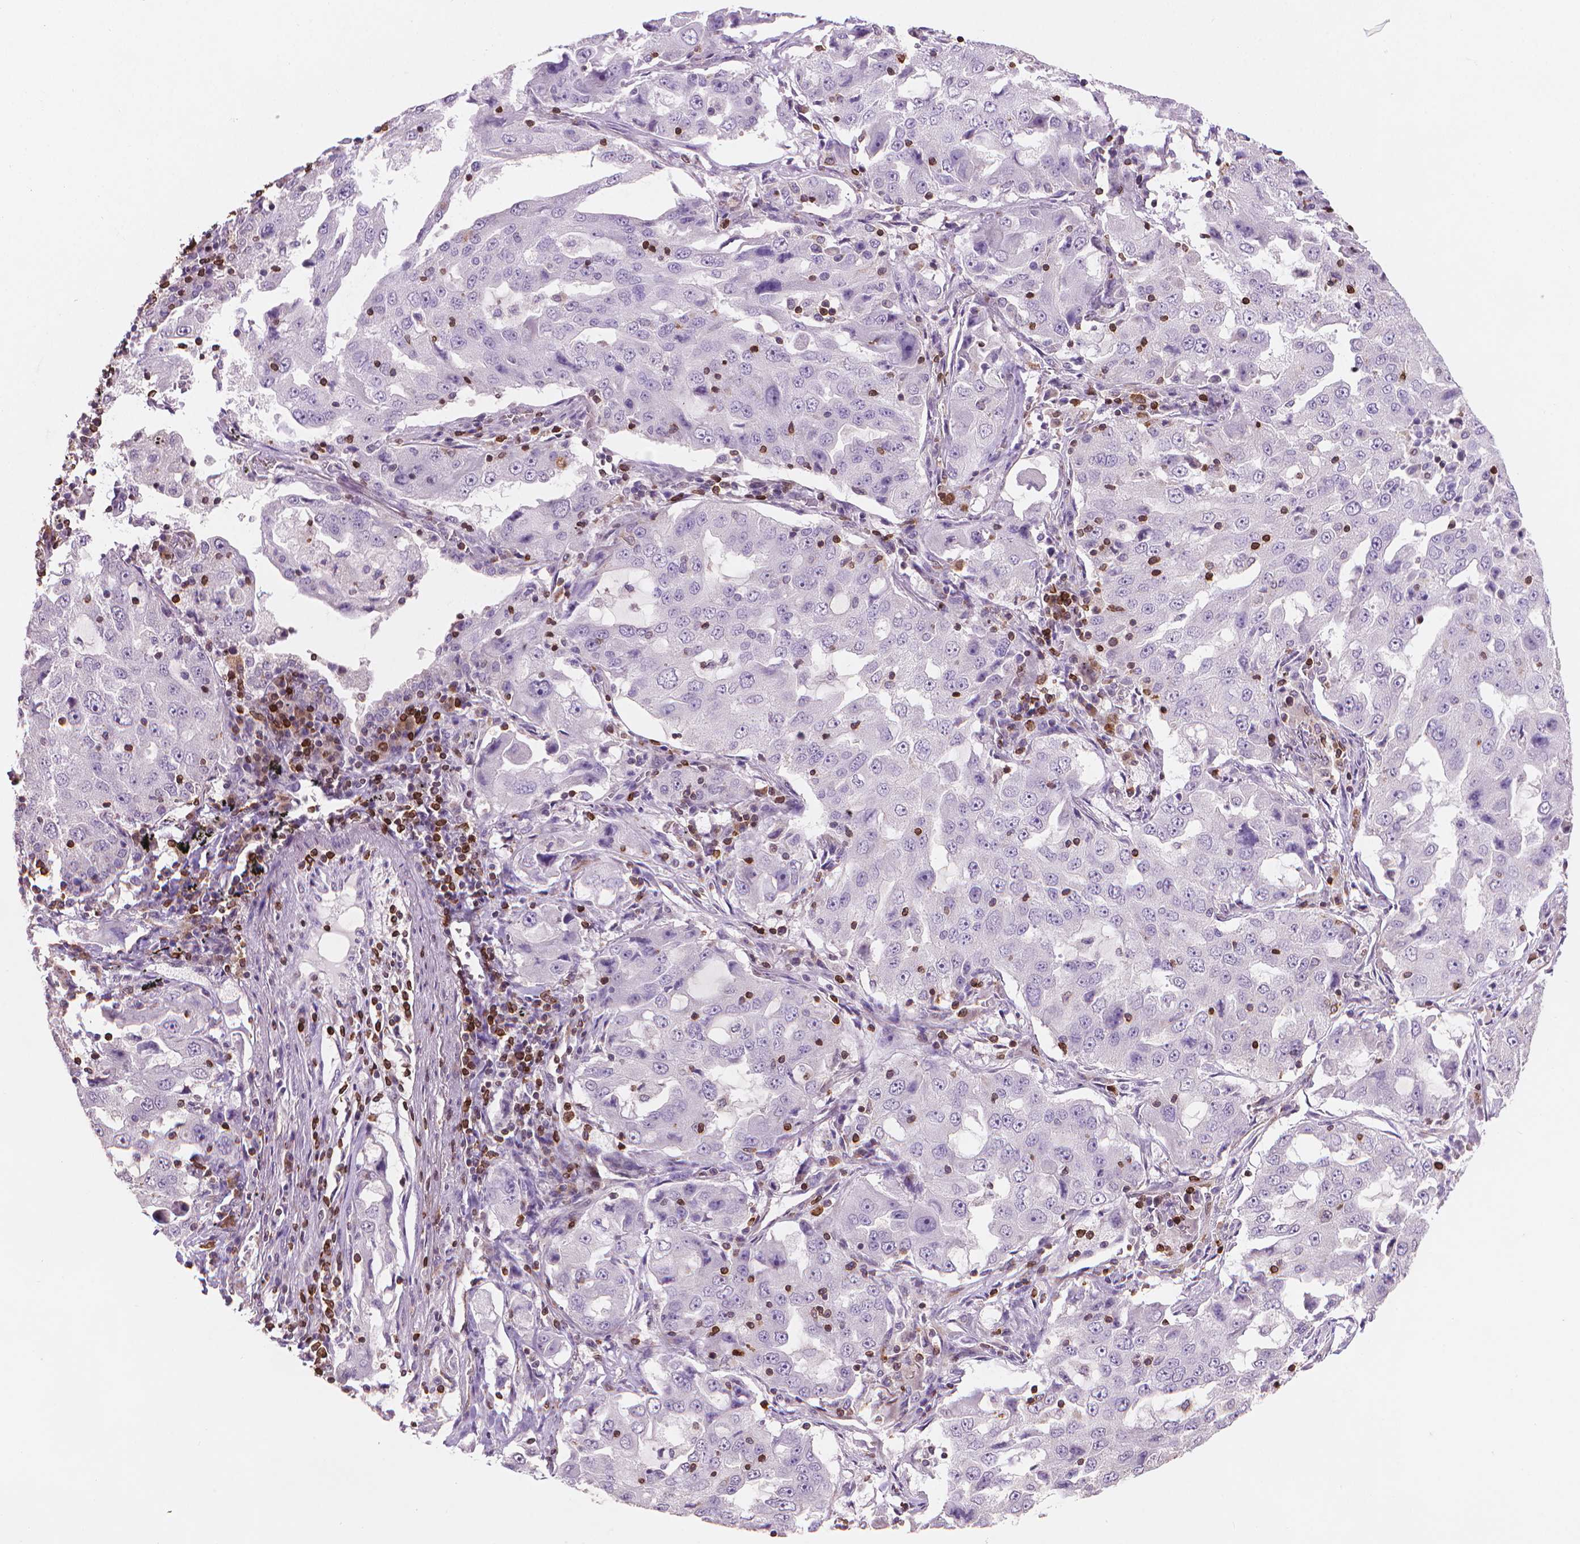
{"staining": {"intensity": "negative", "quantity": "none", "location": "none"}, "tissue": "lung cancer", "cell_type": "Tumor cells", "image_type": "cancer", "snomed": [{"axis": "morphology", "description": "Adenocarcinoma, NOS"}, {"axis": "topography", "description": "Lung"}], "caption": "DAB (3,3'-diaminobenzidine) immunohistochemical staining of adenocarcinoma (lung) demonstrates no significant expression in tumor cells. (Immunohistochemistry (ihc), brightfield microscopy, high magnification).", "gene": "BCL2", "patient": {"sex": "female", "age": 61}}